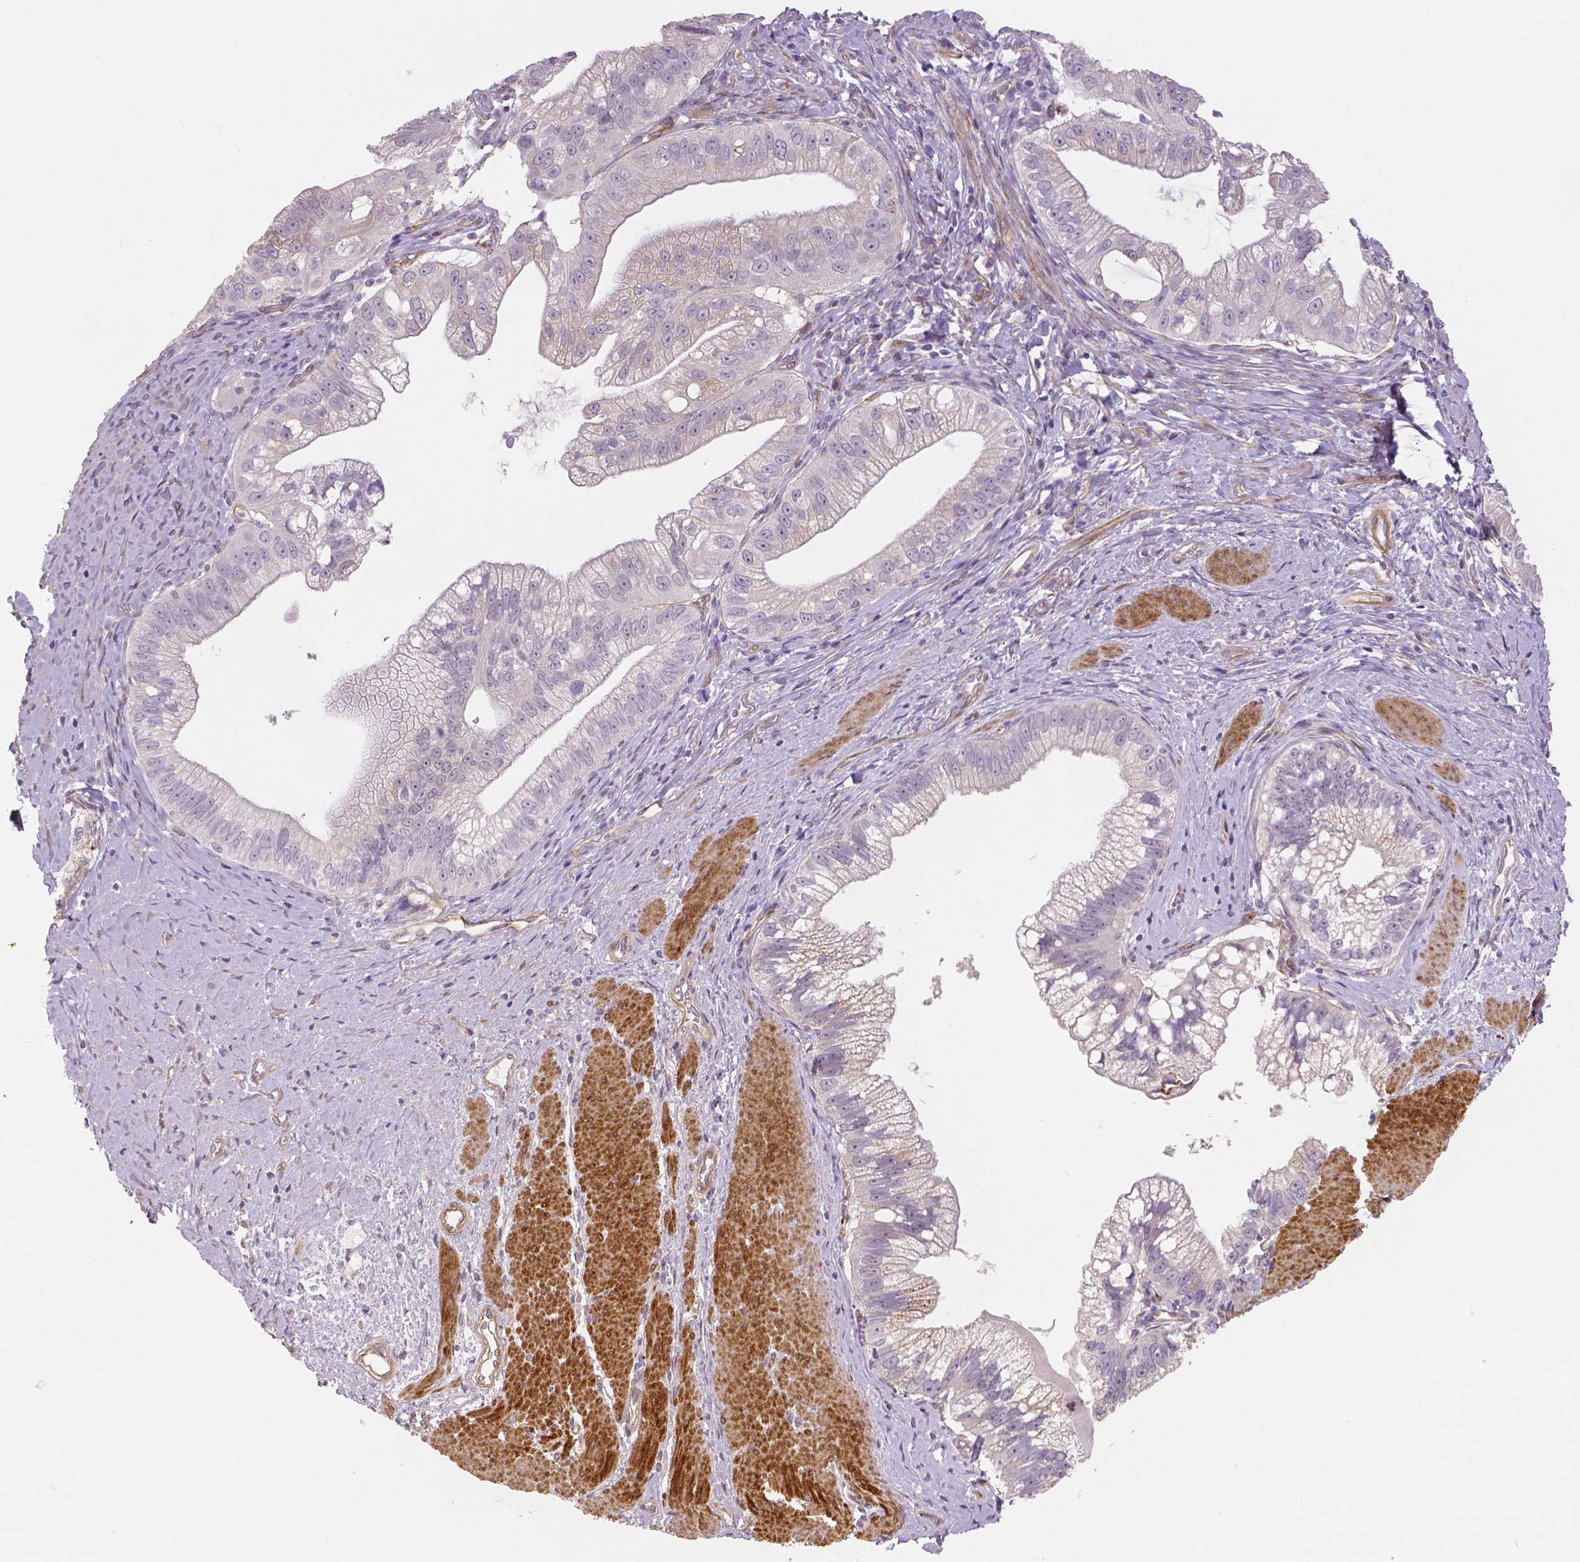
{"staining": {"intensity": "negative", "quantity": "none", "location": "none"}, "tissue": "pancreatic cancer", "cell_type": "Tumor cells", "image_type": "cancer", "snomed": [{"axis": "morphology", "description": "Adenocarcinoma, NOS"}, {"axis": "topography", "description": "Pancreas"}], "caption": "Adenocarcinoma (pancreatic) was stained to show a protein in brown. There is no significant positivity in tumor cells.", "gene": "FLT1", "patient": {"sex": "male", "age": 70}}